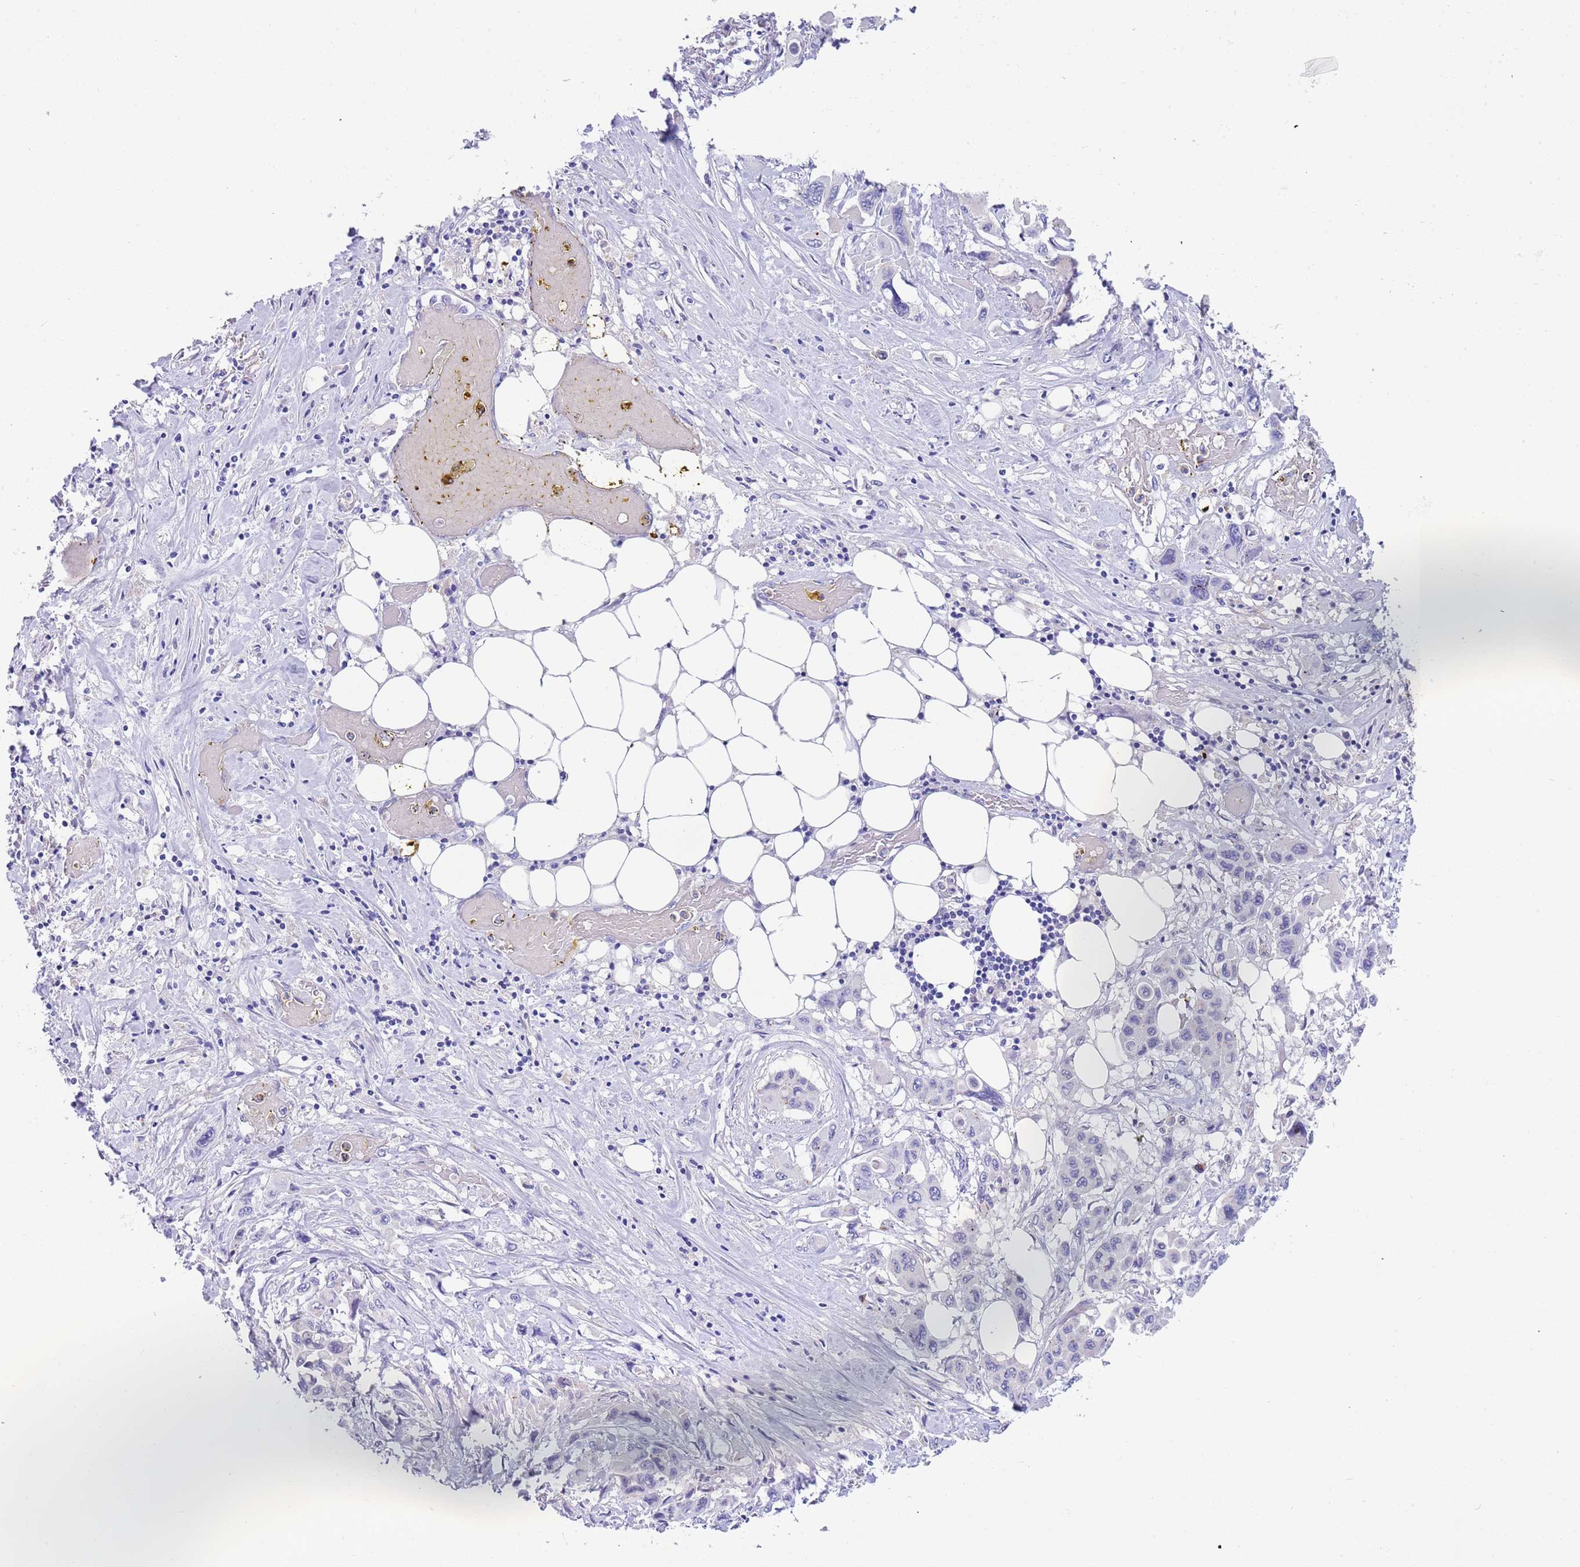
{"staining": {"intensity": "negative", "quantity": "none", "location": "none"}, "tissue": "pancreatic cancer", "cell_type": "Tumor cells", "image_type": "cancer", "snomed": [{"axis": "morphology", "description": "Adenocarcinoma, NOS"}, {"axis": "topography", "description": "Pancreas"}], "caption": "The immunohistochemistry (IHC) histopathology image has no significant staining in tumor cells of pancreatic adenocarcinoma tissue.", "gene": "TYW1", "patient": {"sex": "male", "age": 92}}